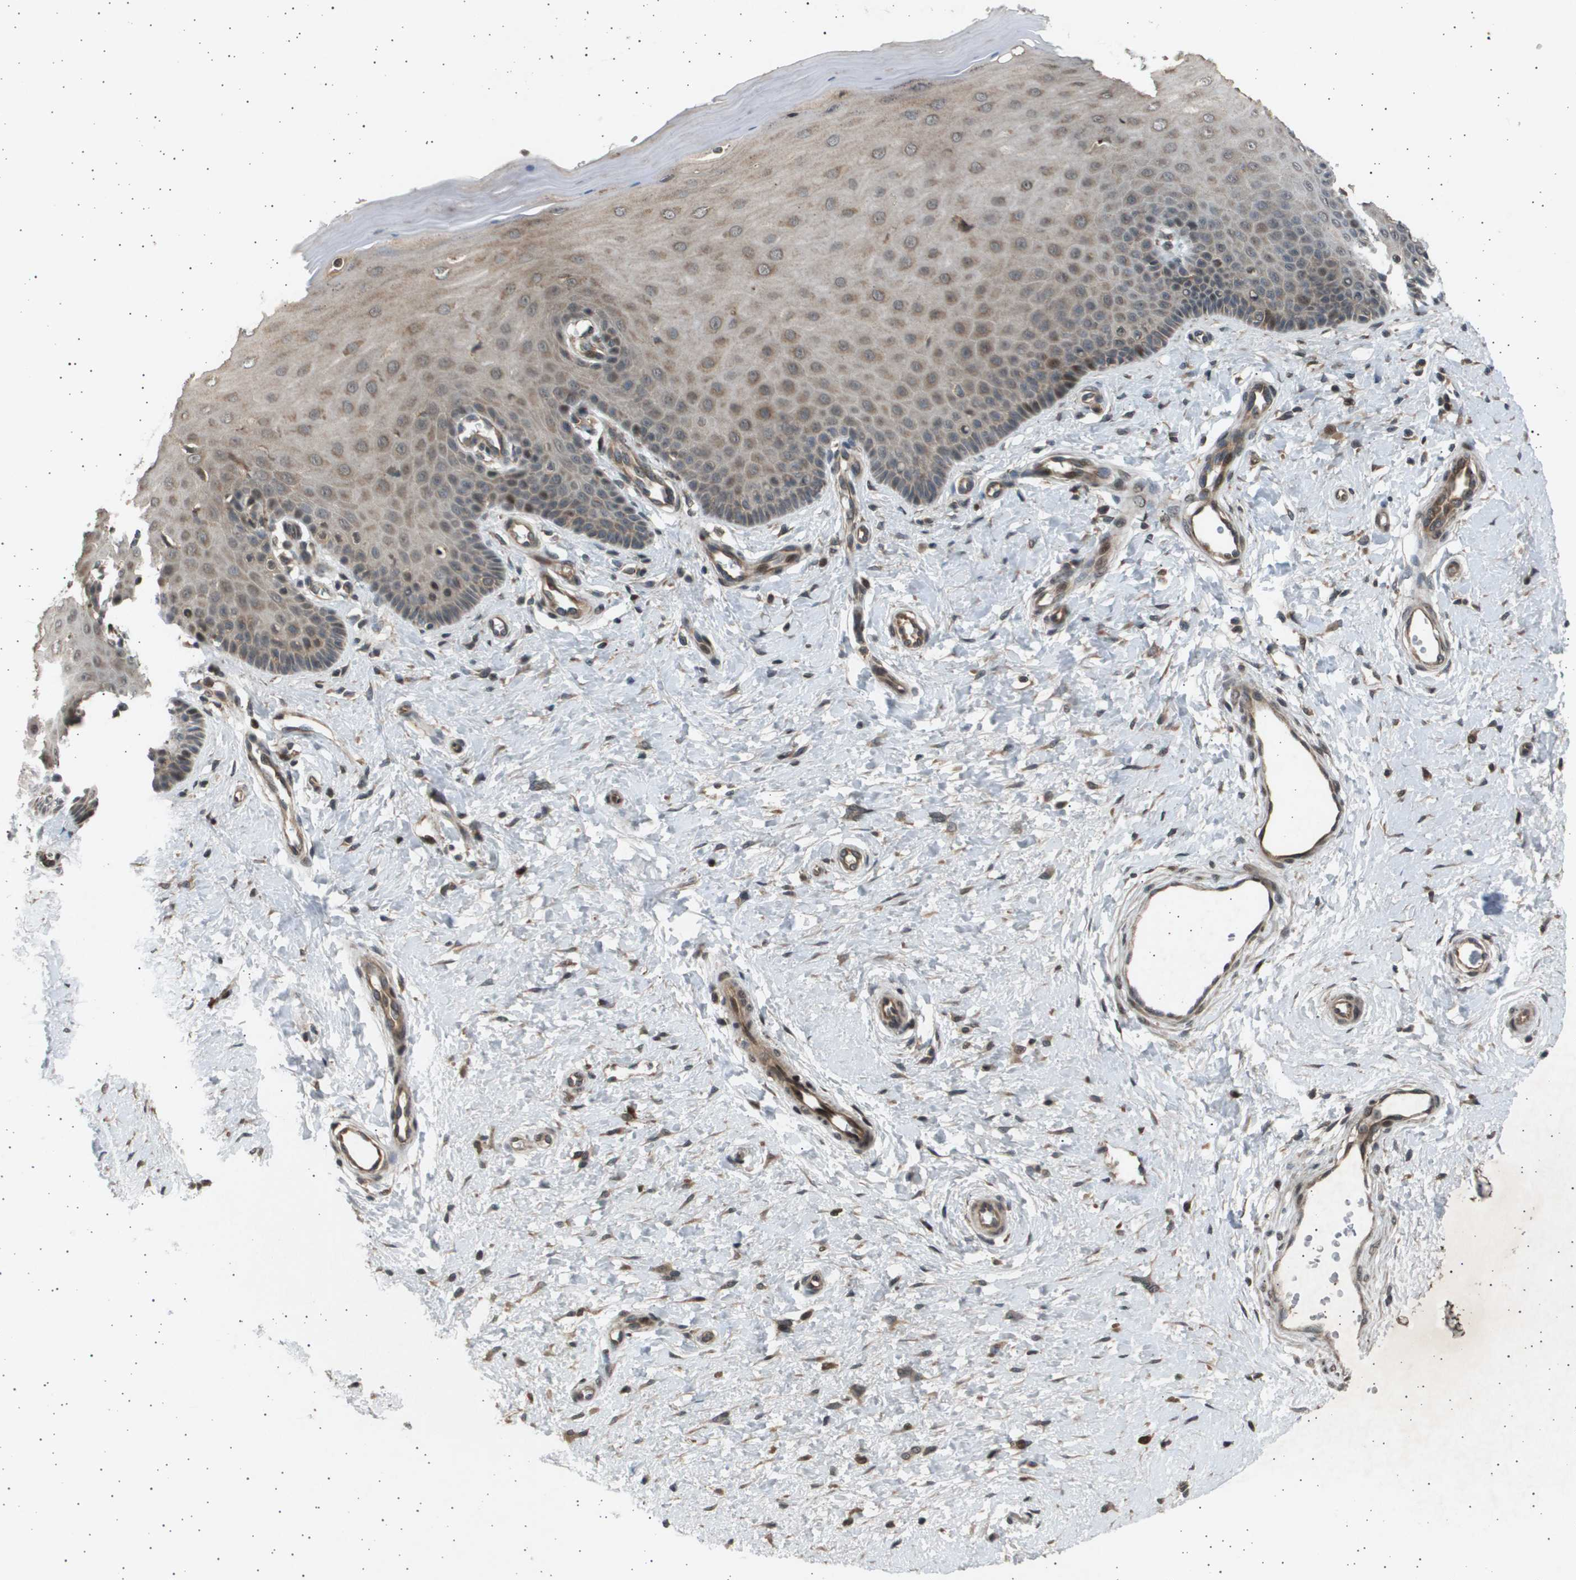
{"staining": {"intensity": "moderate", "quantity": ">75%", "location": "cytoplasmic/membranous"}, "tissue": "cervix", "cell_type": "Glandular cells", "image_type": "normal", "snomed": [{"axis": "morphology", "description": "Normal tissue, NOS"}, {"axis": "topography", "description": "Cervix"}], "caption": "IHC (DAB) staining of unremarkable cervix exhibits moderate cytoplasmic/membranous protein staining in approximately >75% of glandular cells. (DAB IHC with brightfield microscopy, high magnification).", "gene": "TNRC6A", "patient": {"sex": "female", "age": 55}}